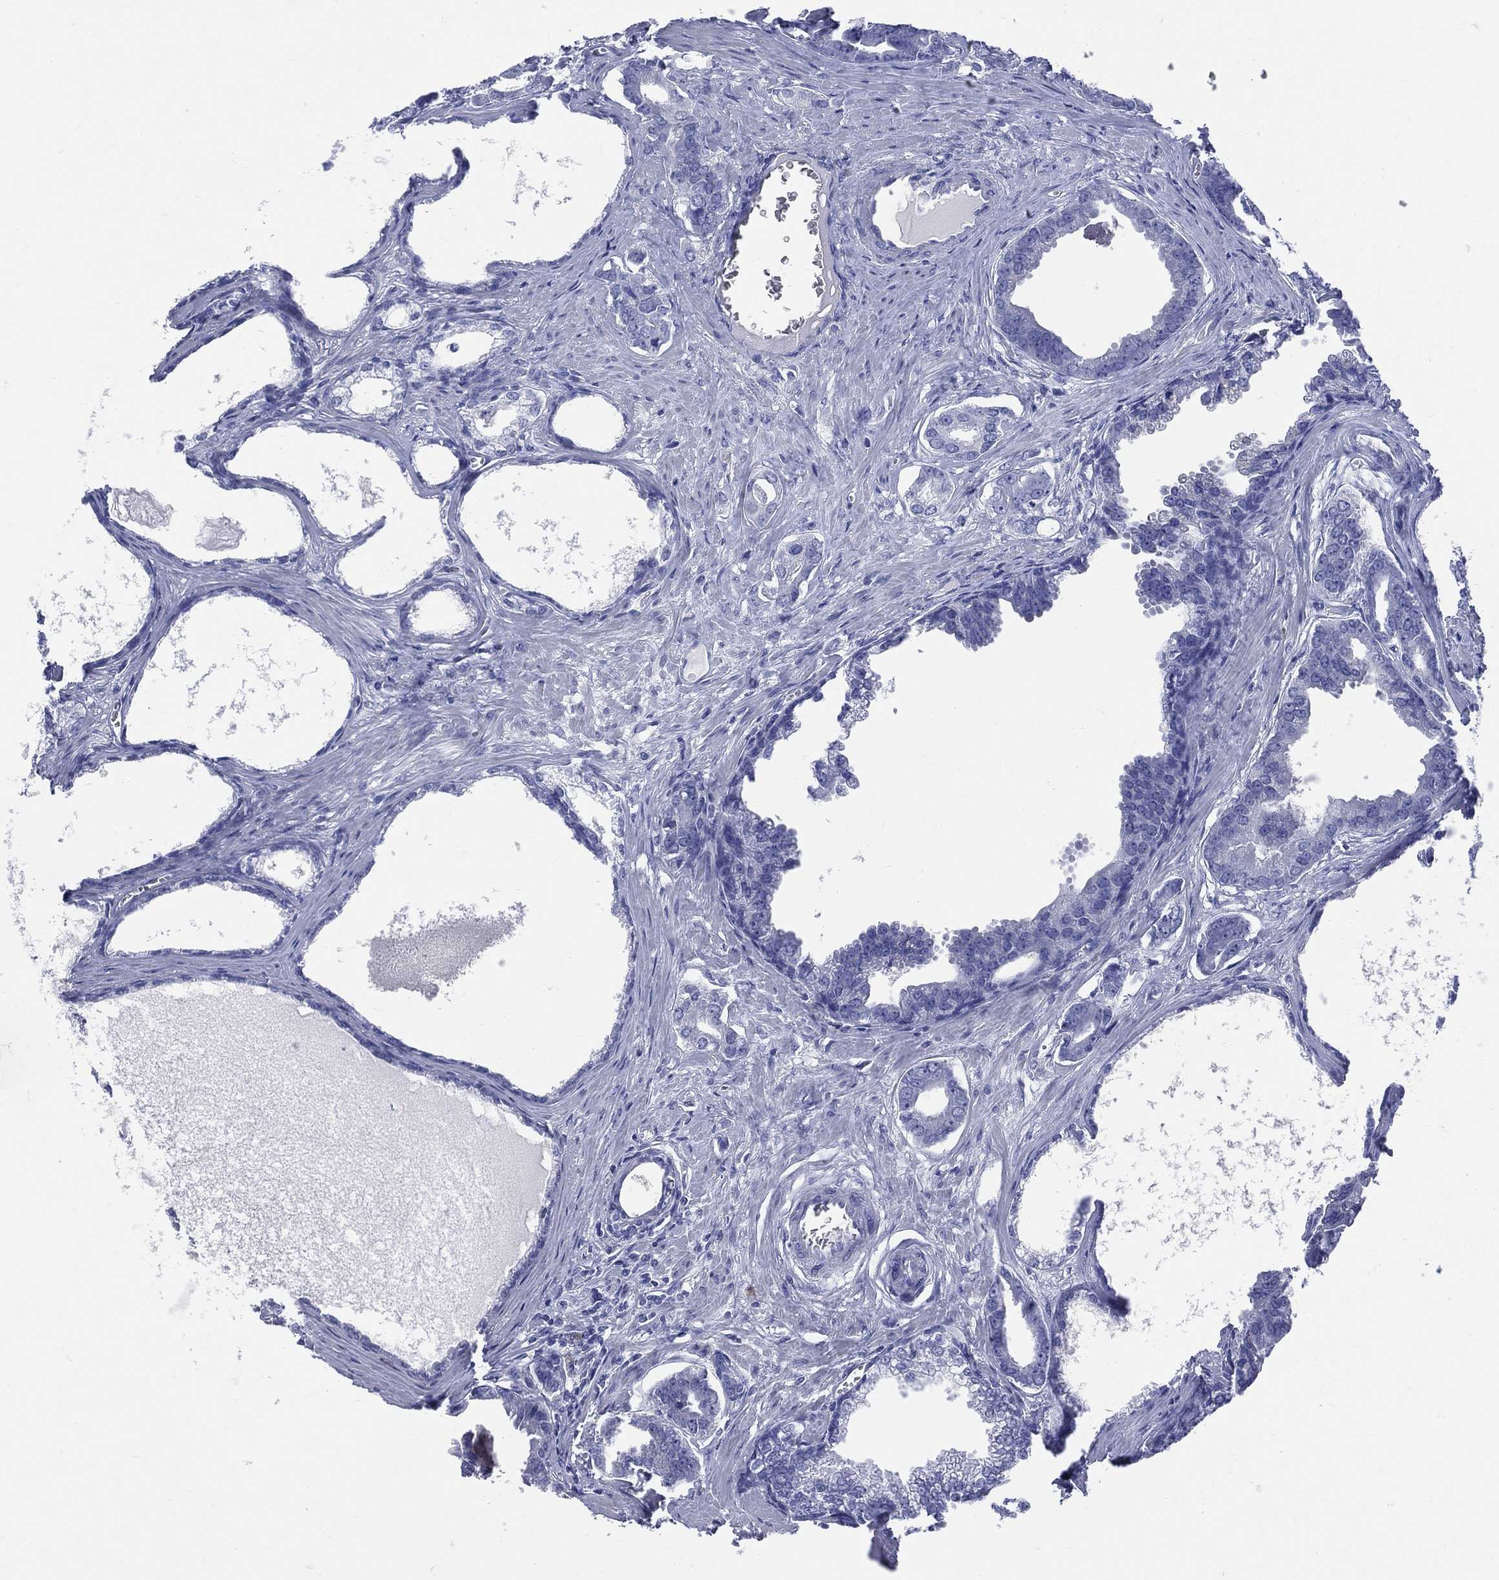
{"staining": {"intensity": "negative", "quantity": "none", "location": "none"}, "tissue": "prostate cancer", "cell_type": "Tumor cells", "image_type": "cancer", "snomed": [{"axis": "morphology", "description": "Adenocarcinoma, NOS"}, {"axis": "topography", "description": "Prostate"}], "caption": "IHC image of neoplastic tissue: prostate adenocarcinoma stained with DAB exhibits no significant protein positivity in tumor cells. (DAB immunohistochemistry, high magnification).", "gene": "CYLC1", "patient": {"sex": "male", "age": 66}}